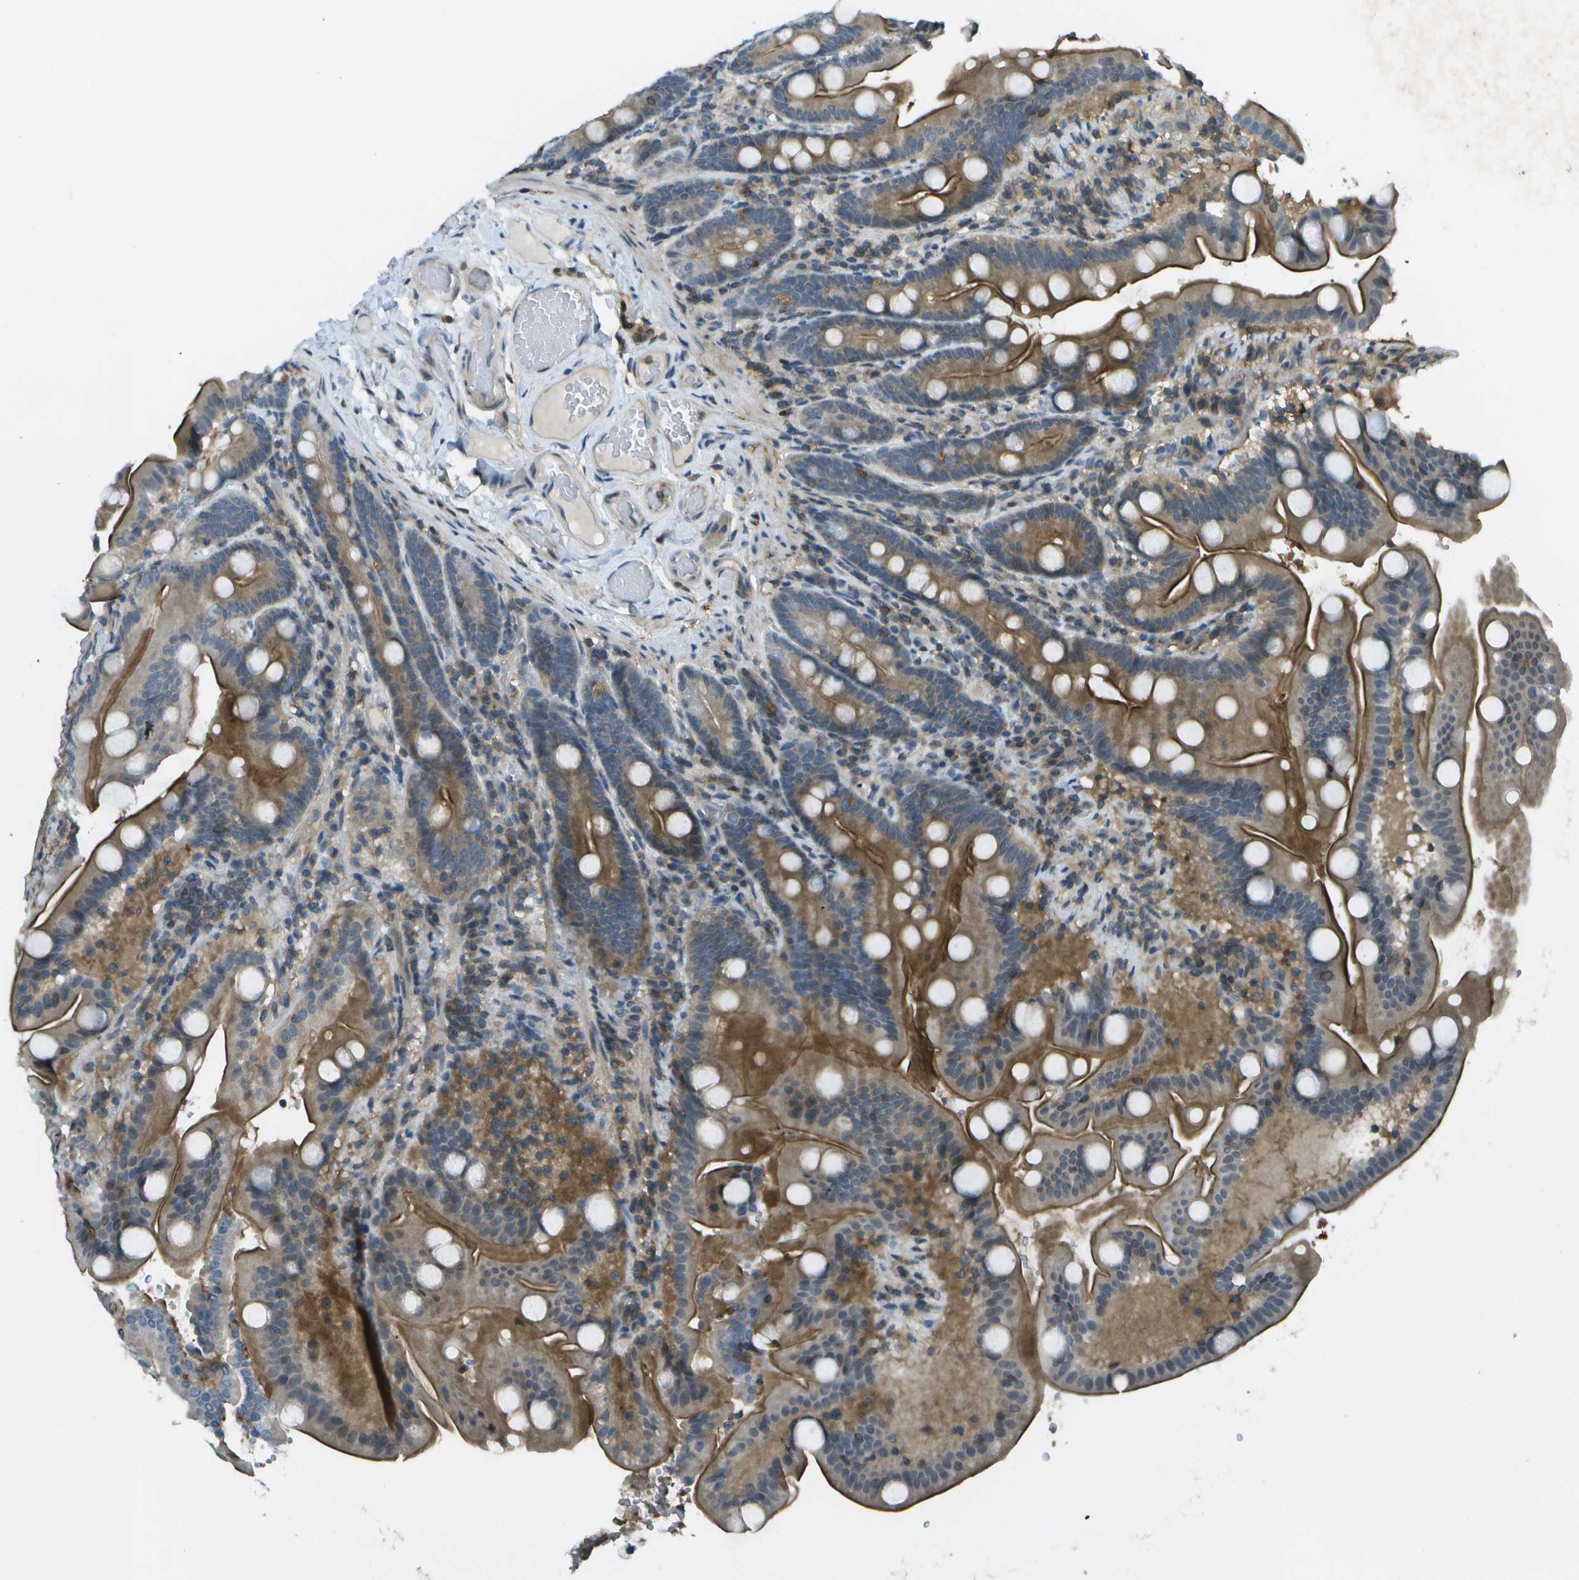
{"staining": {"intensity": "moderate", "quantity": ">75%", "location": "cytoplasmic/membranous"}, "tissue": "duodenum", "cell_type": "Glandular cells", "image_type": "normal", "snomed": [{"axis": "morphology", "description": "Normal tissue, NOS"}, {"axis": "topography", "description": "Duodenum"}], "caption": "IHC of benign duodenum displays medium levels of moderate cytoplasmic/membranous staining in approximately >75% of glandular cells. The staining was performed using DAB (3,3'-diaminobenzidine) to visualize the protein expression in brown, while the nuclei were stained in blue with hematoxylin (Magnification: 20x).", "gene": "LRRC66", "patient": {"sex": "male", "age": 54}}